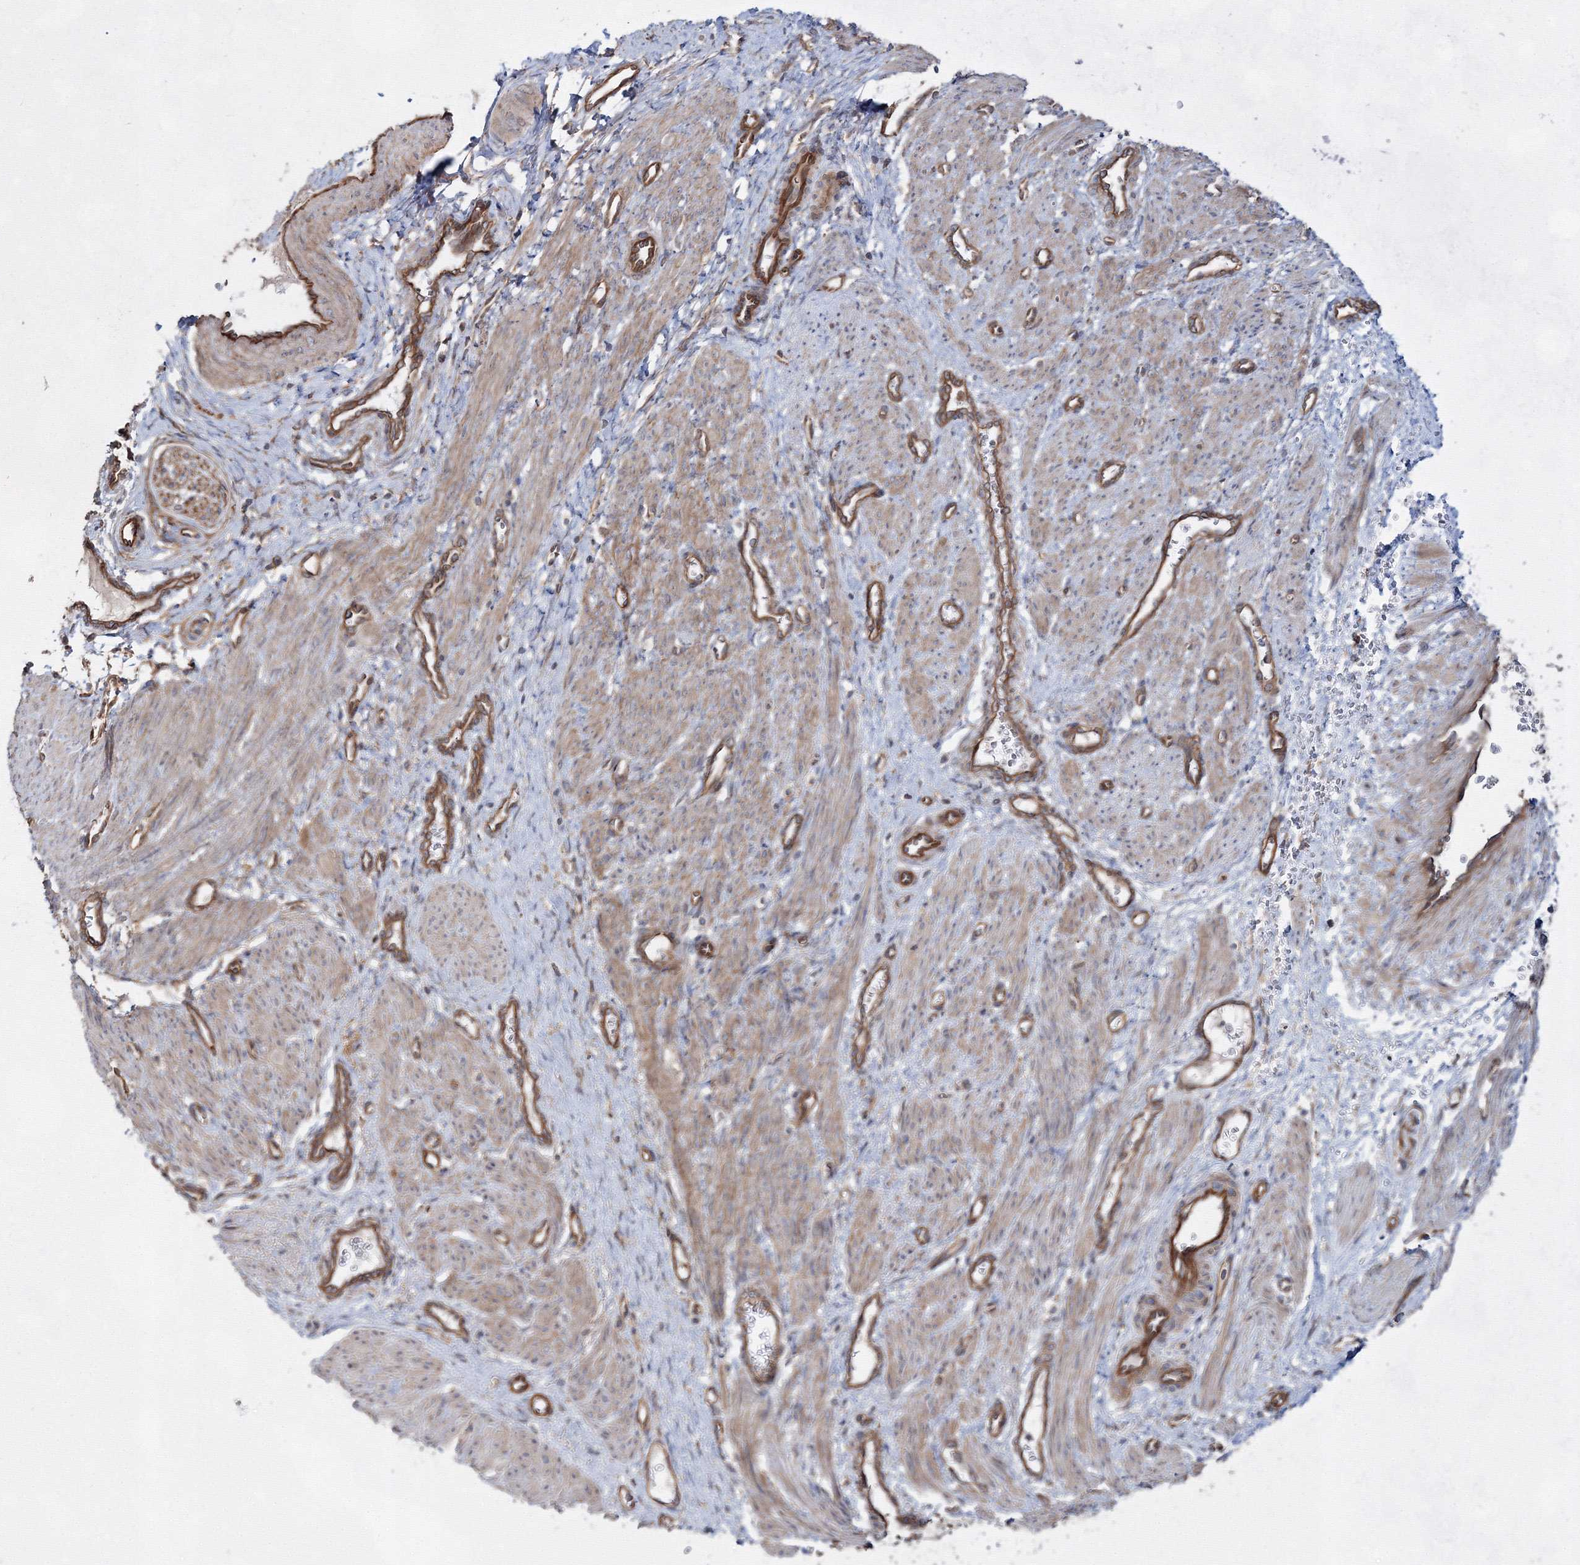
{"staining": {"intensity": "weak", "quantity": ">75%", "location": "cytoplasmic/membranous"}, "tissue": "smooth muscle", "cell_type": "Smooth muscle cells", "image_type": "normal", "snomed": [{"axis": "morphology", "description": "Normal tissue, NOS"}, {"axis": "topography", "description": "Endometrium"}], "caption": "This histopathology image exhibits IHC staining of benign human smooth muscle, with low weak cytoplasmic/membranous positivity in about >75% of smooth muscle cells.", "gene": "EXOC6", "patient": {"sex": "female", "age": 33}}